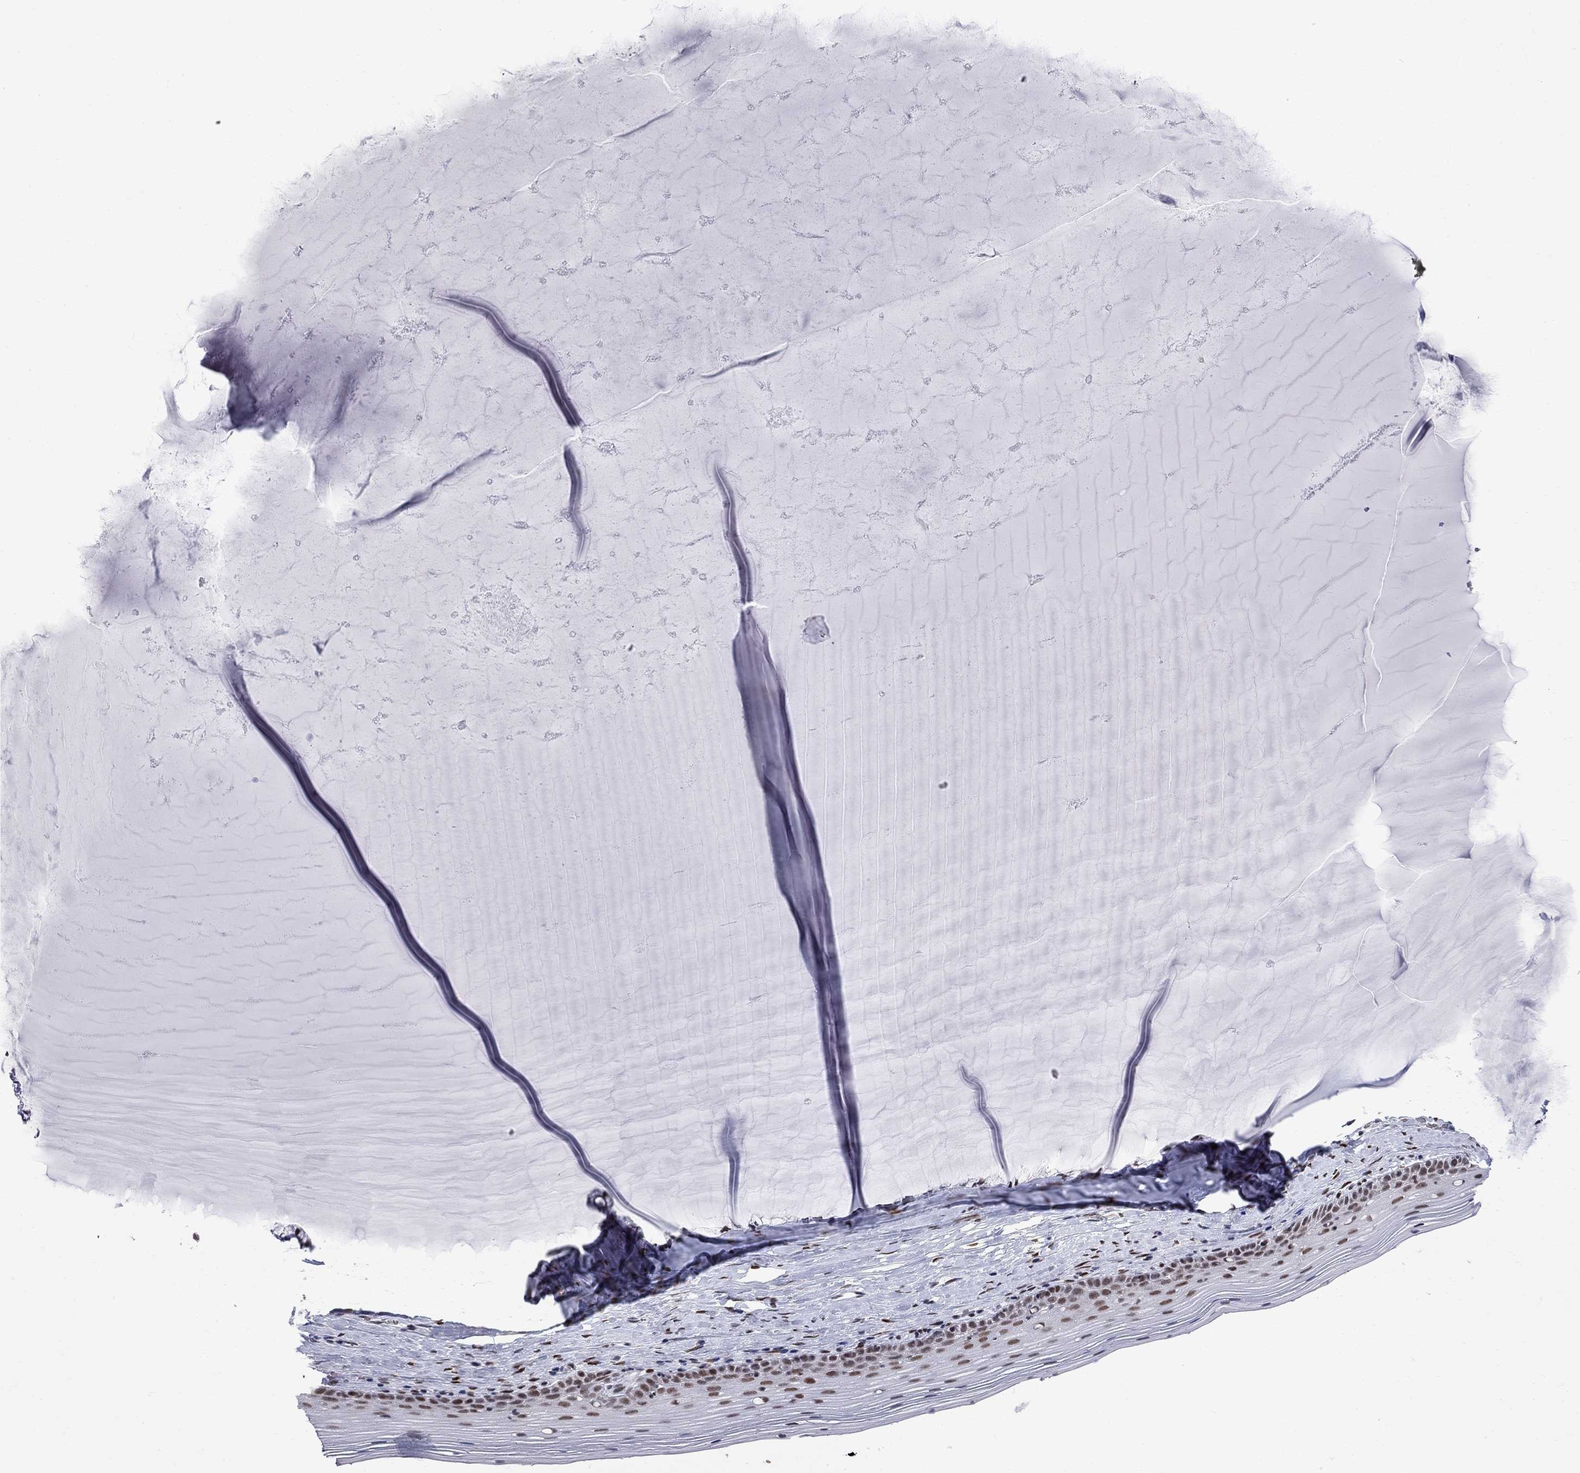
{"staining": {"intensity": "moderate", "quantity": ">75%", "location": "nuclear"}, "tissue": "cervix", "cell_type": "Glandular cells", "image_type": "normal", "snomed": [{"axis": "morphology", "description": "Normal tissue, NOS"}, {"axis": "topography", "description": "Cervix"}], "caption": "Immunohistochemical staining of unremarkable human cervix reveals medium levels of moderate nuclear positivity in approximately >75% of glandular cells.", "gene": "ZBTB47", "patient": {"sex": "female", "age": 40}}